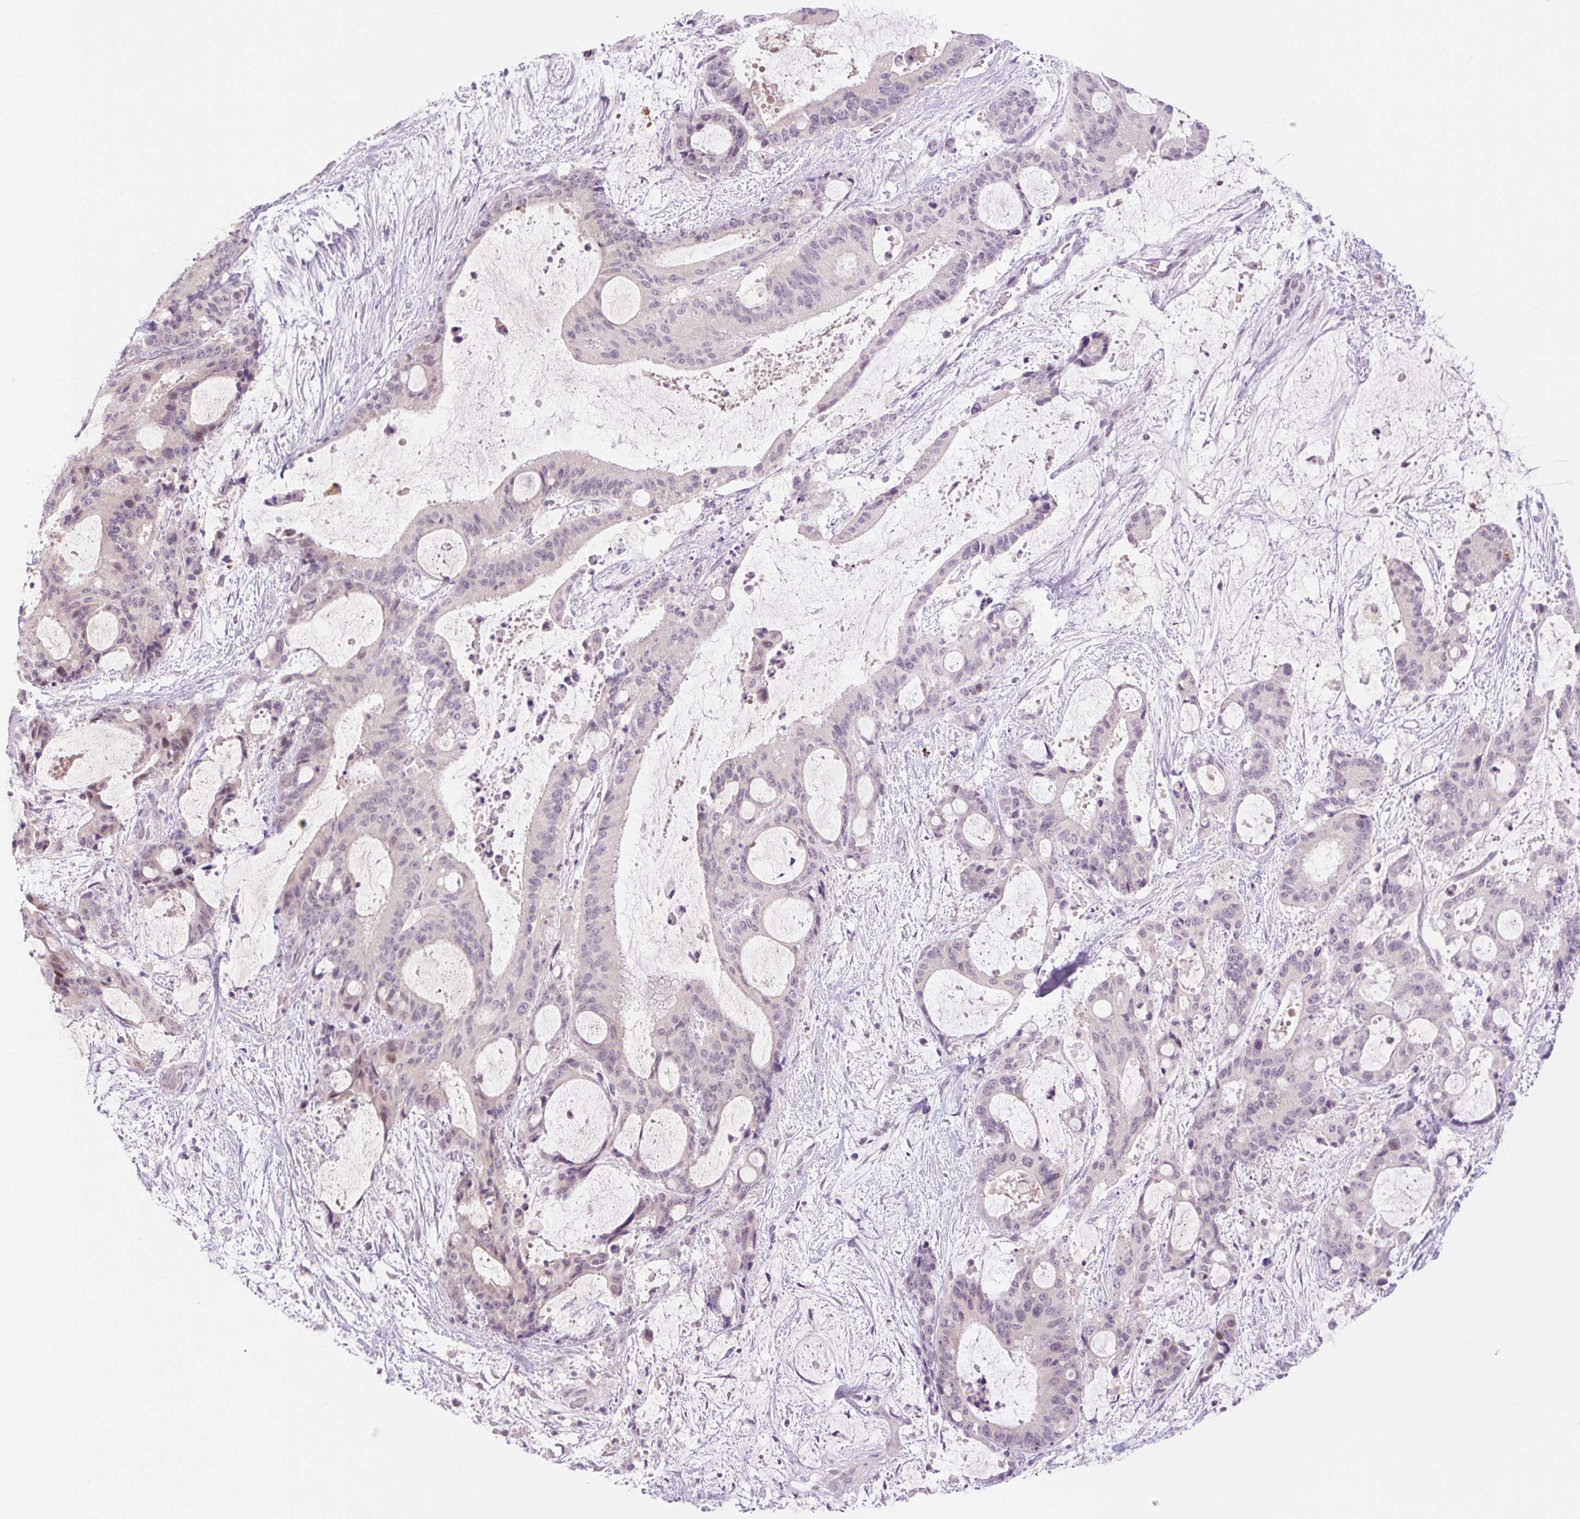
{"staining": {"intensity": "negative", "quantity": "none", "location": "none"}, "tissue": "liver cancer", "cell_type": "Tumor cells", "image_type": "cancer", "snomed": [{"axis": "morphology", "description": "Normal tissue, NOS"}, {"axis": "morphology", "description": "Cholangiocarcinoma"}, {"axis": "topography", "description": "Liver"}, {"axis": "topography", "description": "Peripheral nerve tissue"}], "caption": "A photomicrograph of human liver cancer is negative for staining in tumor cells.", "gene": "SPRYD4", "patient": {"sex": "female", "age": 73}}